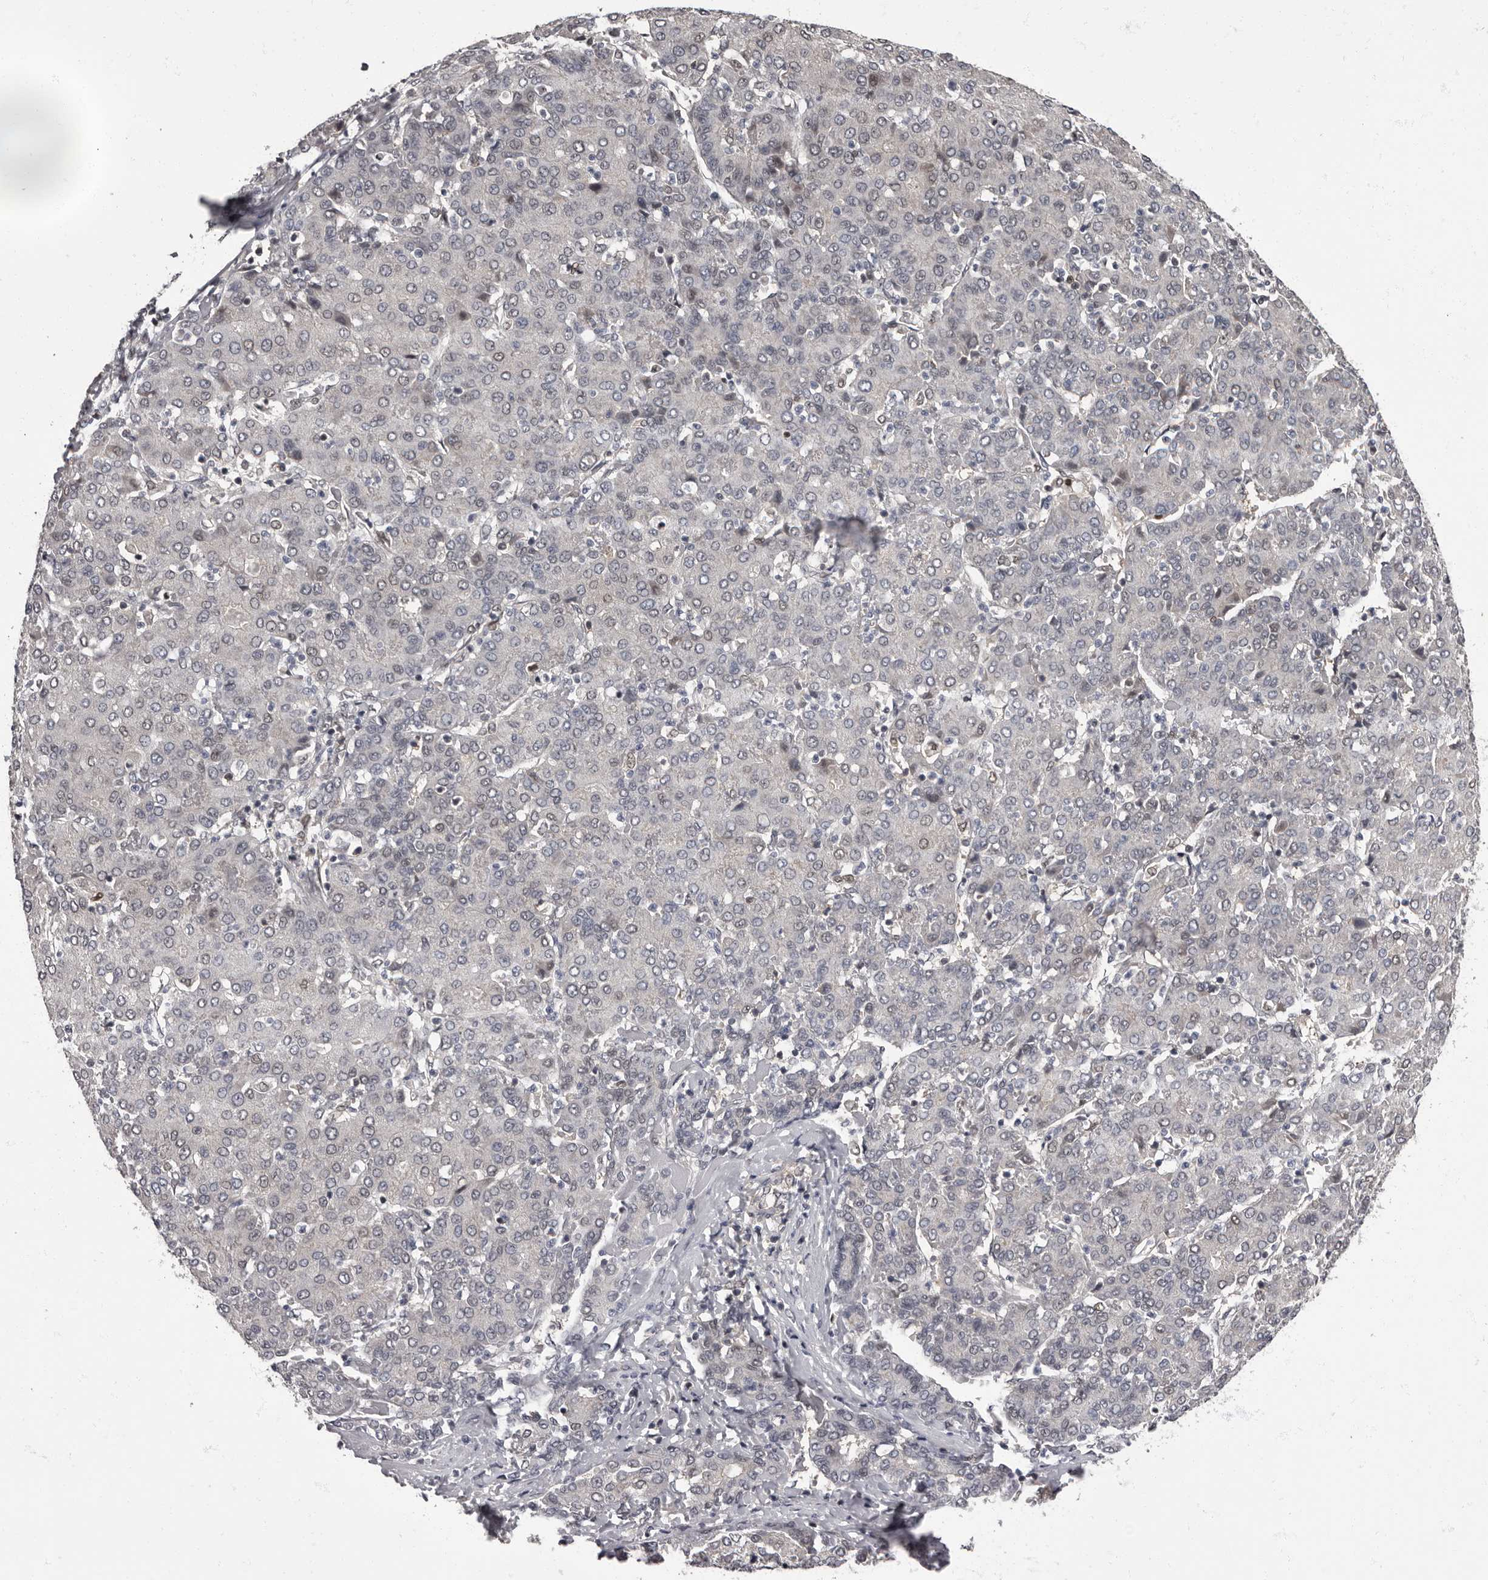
{"staining": {"intensity": "negative", "quantity": "none", "location": "none"}, "tissue": "liver cancer", "cell_type": "Tumor cells", "image_type": "cancer", "snomed": [{"axis": "morphology", "description": "Carcinoma, Hepatocellular, NOS"}, {"axis": "topography", "description": "Liver"}], "caption": "High magnification brightfield microscopy of liver cancer stained with DAB (brown) and counterstained with hematoxylin (blue): tumor cells show no significant positivity.", "gene": "C1orf50", "patient": {"sex": "male", "age": 65}}